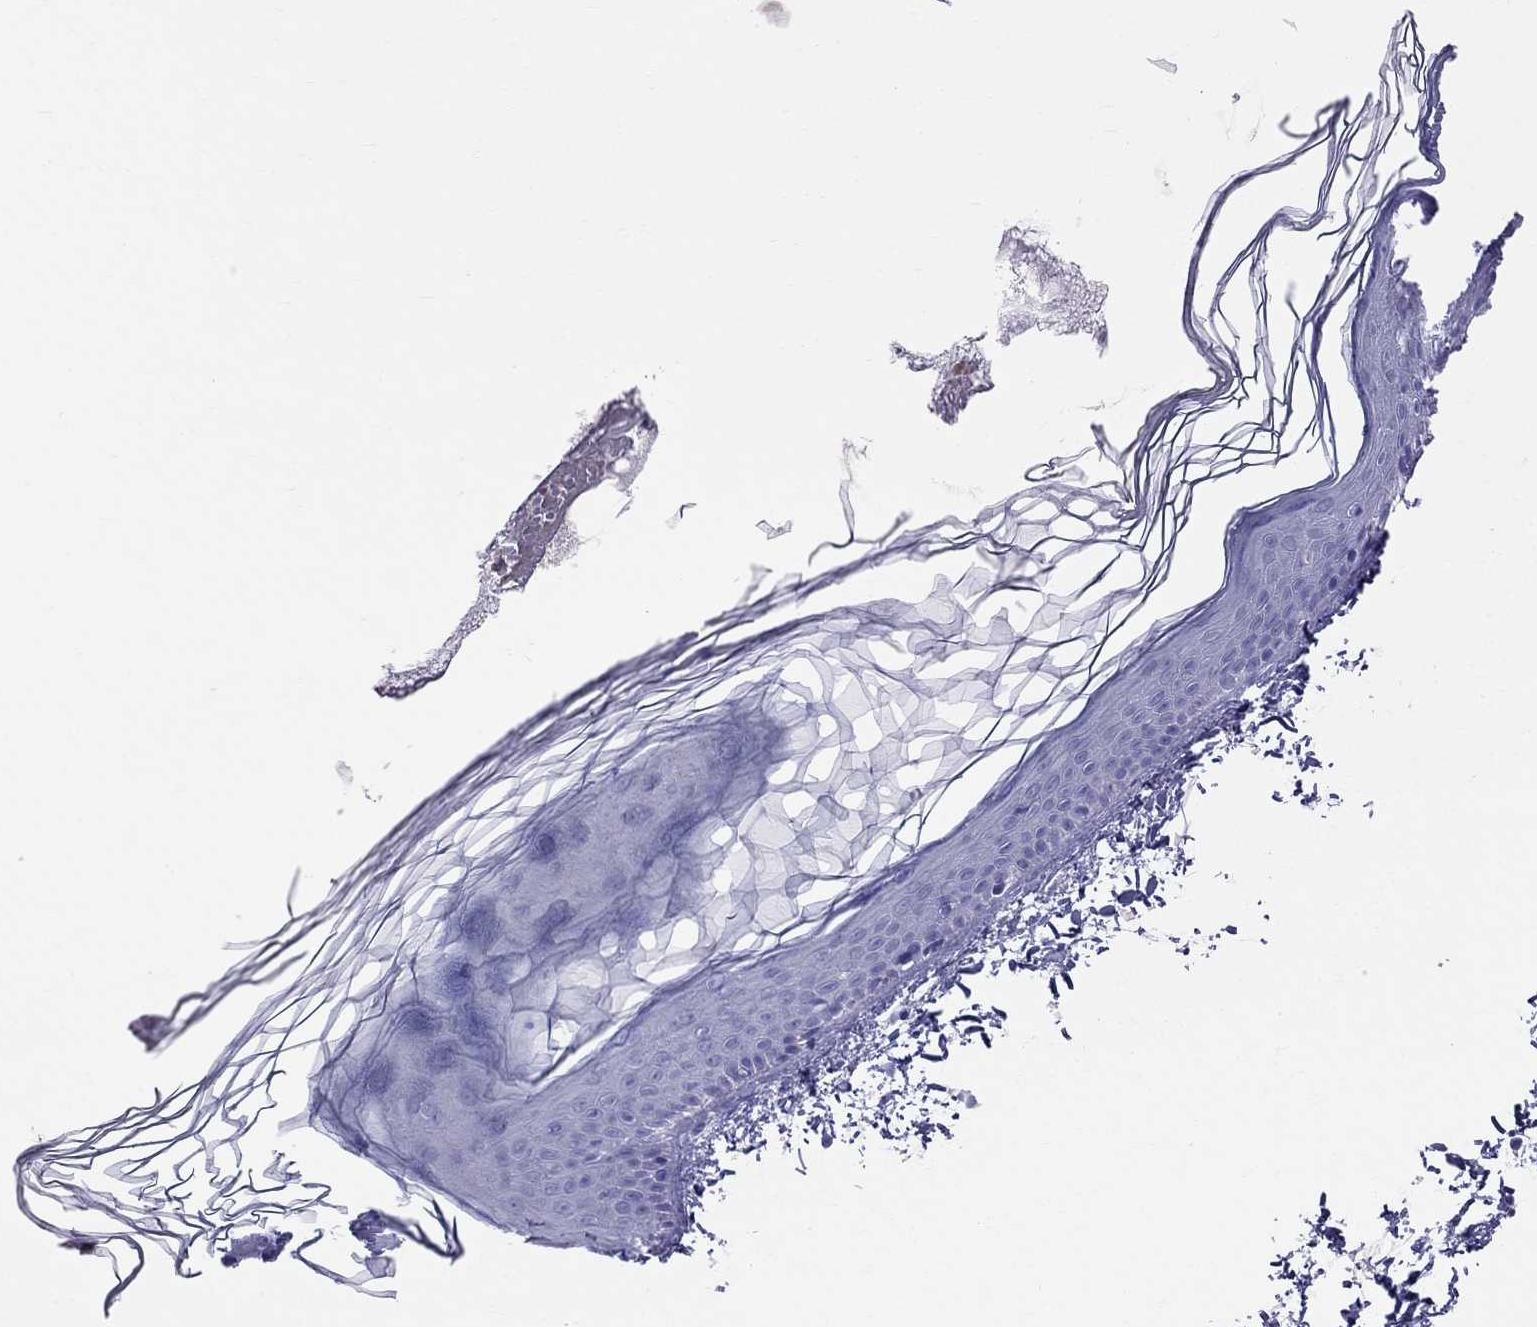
{"staining": {"intensity": "negative", "quantity": "none", "location": "none"}, "tissue": "skin", "cell_type": "Fibroblasts", "image_type": "normal", "snomed": [{"axis": "morphology", "description": "Normal tissue, NOS"}, {"axis": "topography", "description": "Skin"}], "caption": "This micrograph is of normal skin stained with immunohistochemistry (IHC) to label a protein in brown with the nuclei are counter-stained blue. There is no positivity in fibroblasts.", "gene": "DNAAF6", "patient": {"sex": "female", "age": 62}}